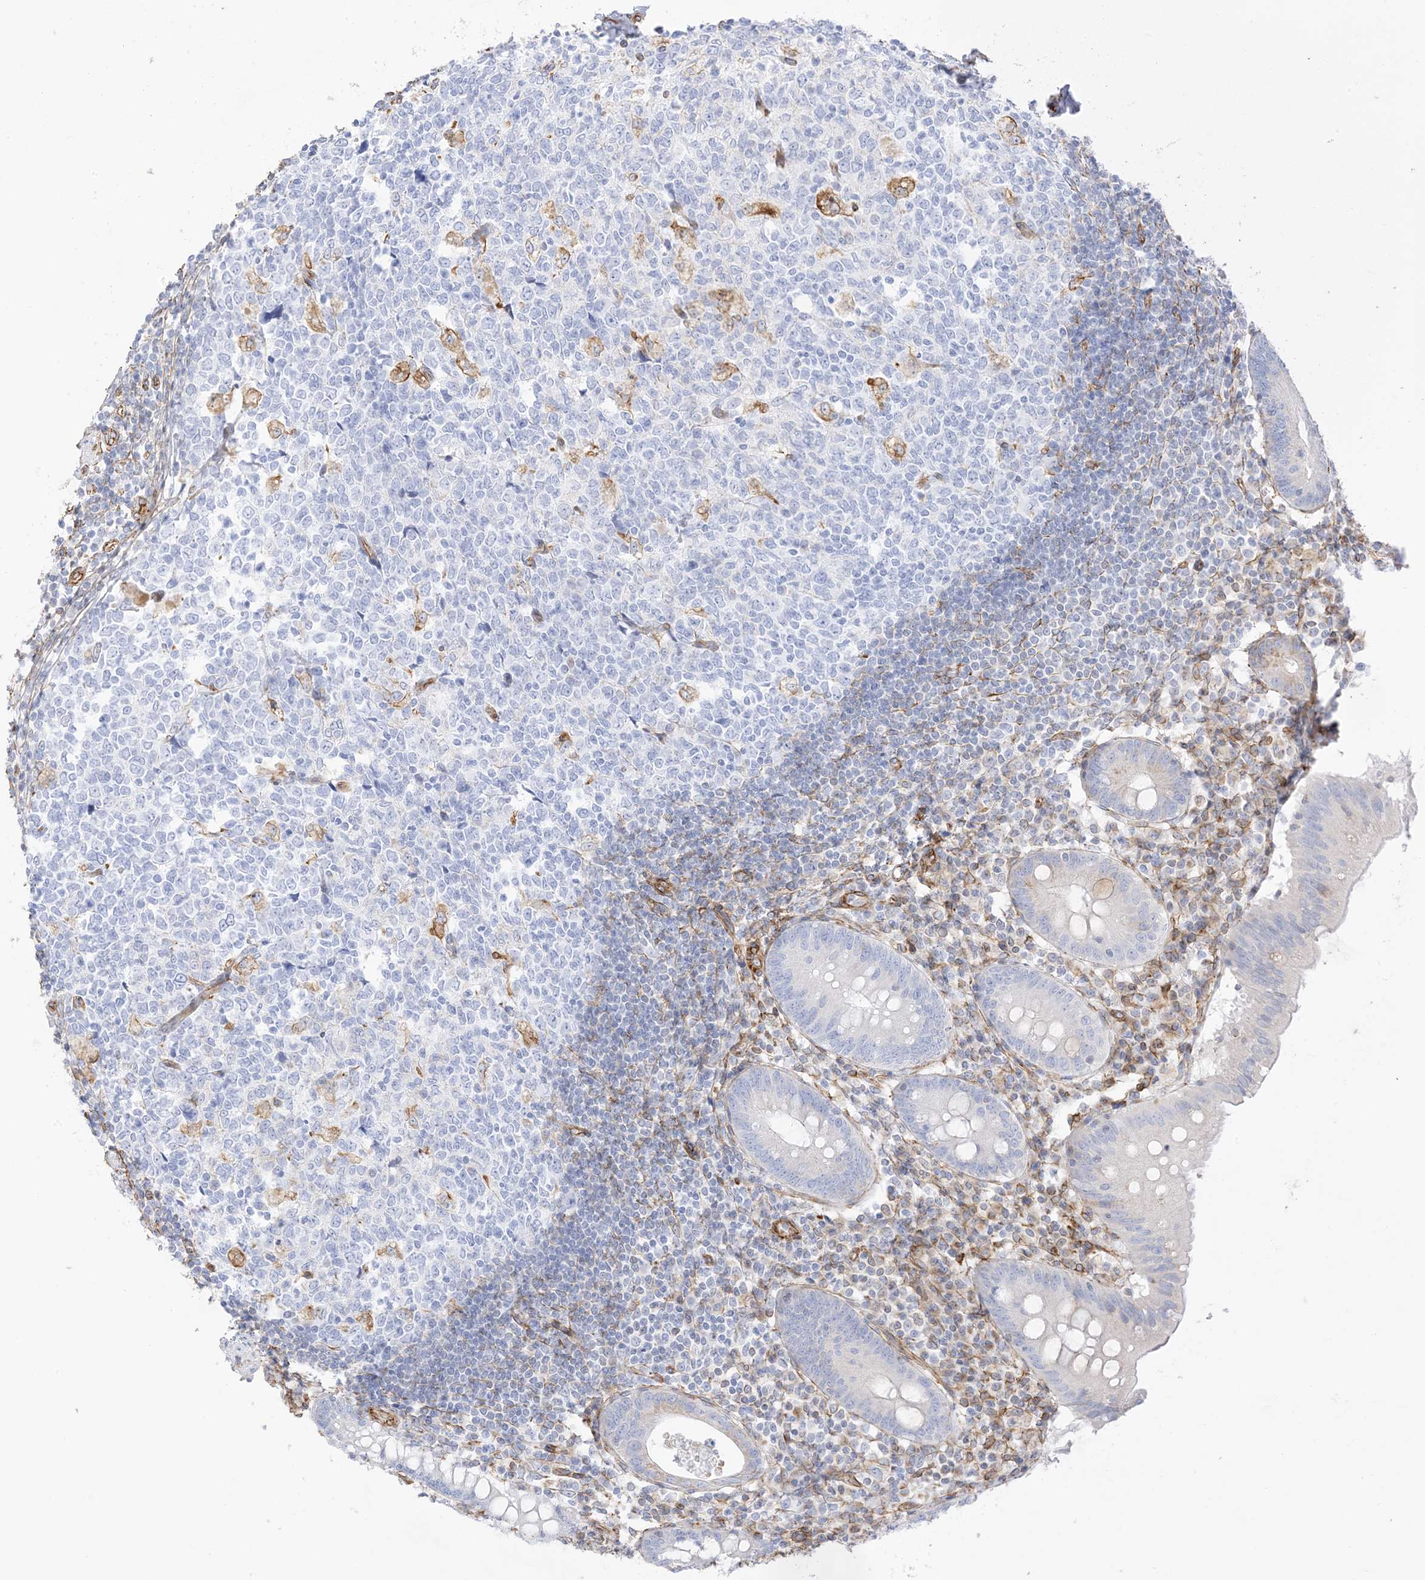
{"staining": {"intensity": "negative", "quantity": "none", "location": "none"}, "tissue": "appendix", "cell_type": "Glandular cells", "image_type": "normal", "snomed": [{"axis": "morphology", "description": "Normal tissue, NOS"}, {"axis": "topography", "description": "Appendix"}], "caption": "High power microscopy photomicrograph of an immunohistochemistry micrograph of benign appendix, revealing no significant staining in glandular cells.", "gene": "PID1", "patient": {"sex": "female", "age": 54}}